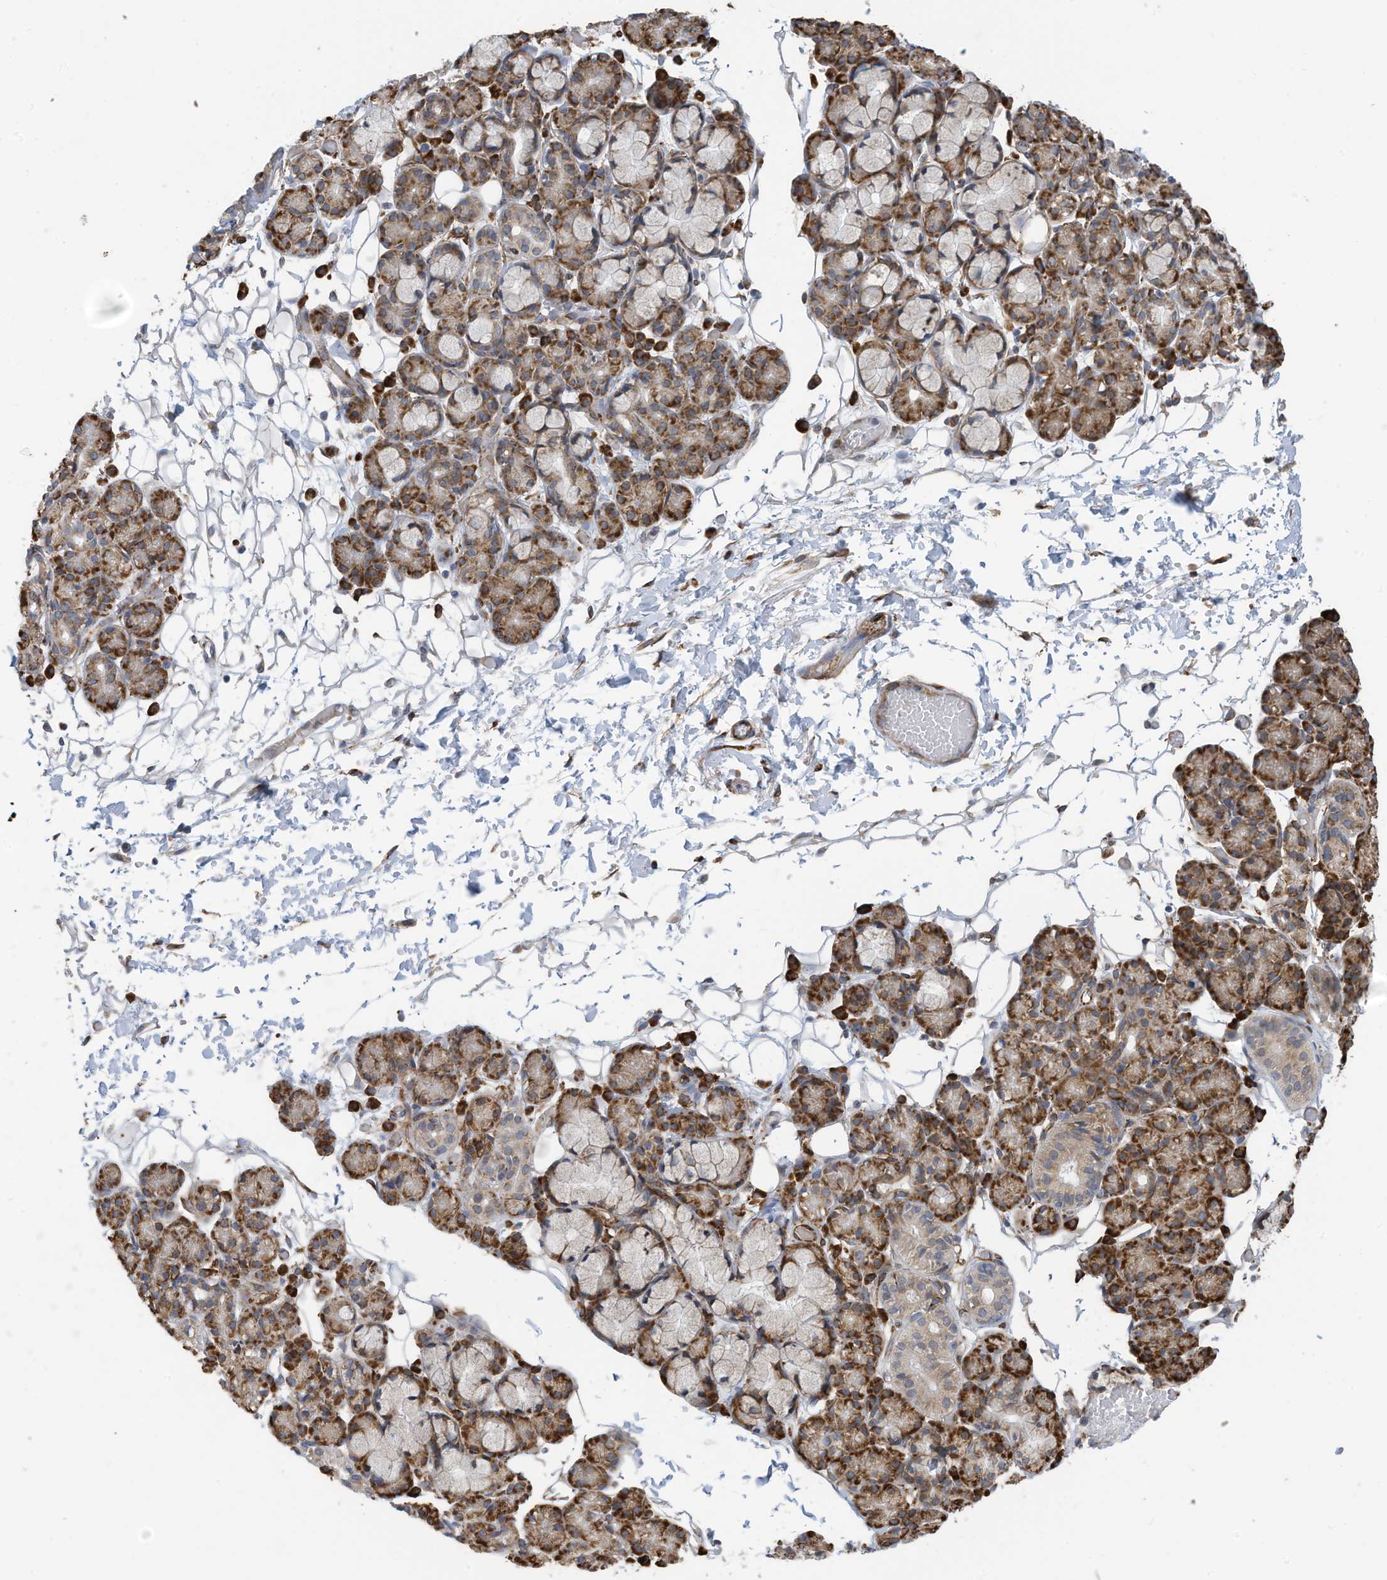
{"staining": {"intensity": "strong", "quantity": "25%-75%", "location": "cytoplasmic/membranous"}, "tissue": "salivary gland", "cell_type": "Glandular cells", "image_type": "normal", "snomed": [{"axis": "morphology", "description": "Normal tissue, NOS"}, {"axis": "topography", "description": "Salivary gland"}], "caption": "Human salivary gland stained for a protein (brown) demonstrates strong cytoplasmic/membranous positive expression in about 25%-75% of glandular cells.", "gene": "ZBTB45", "patient": {"sex": "male", "age": 63}}